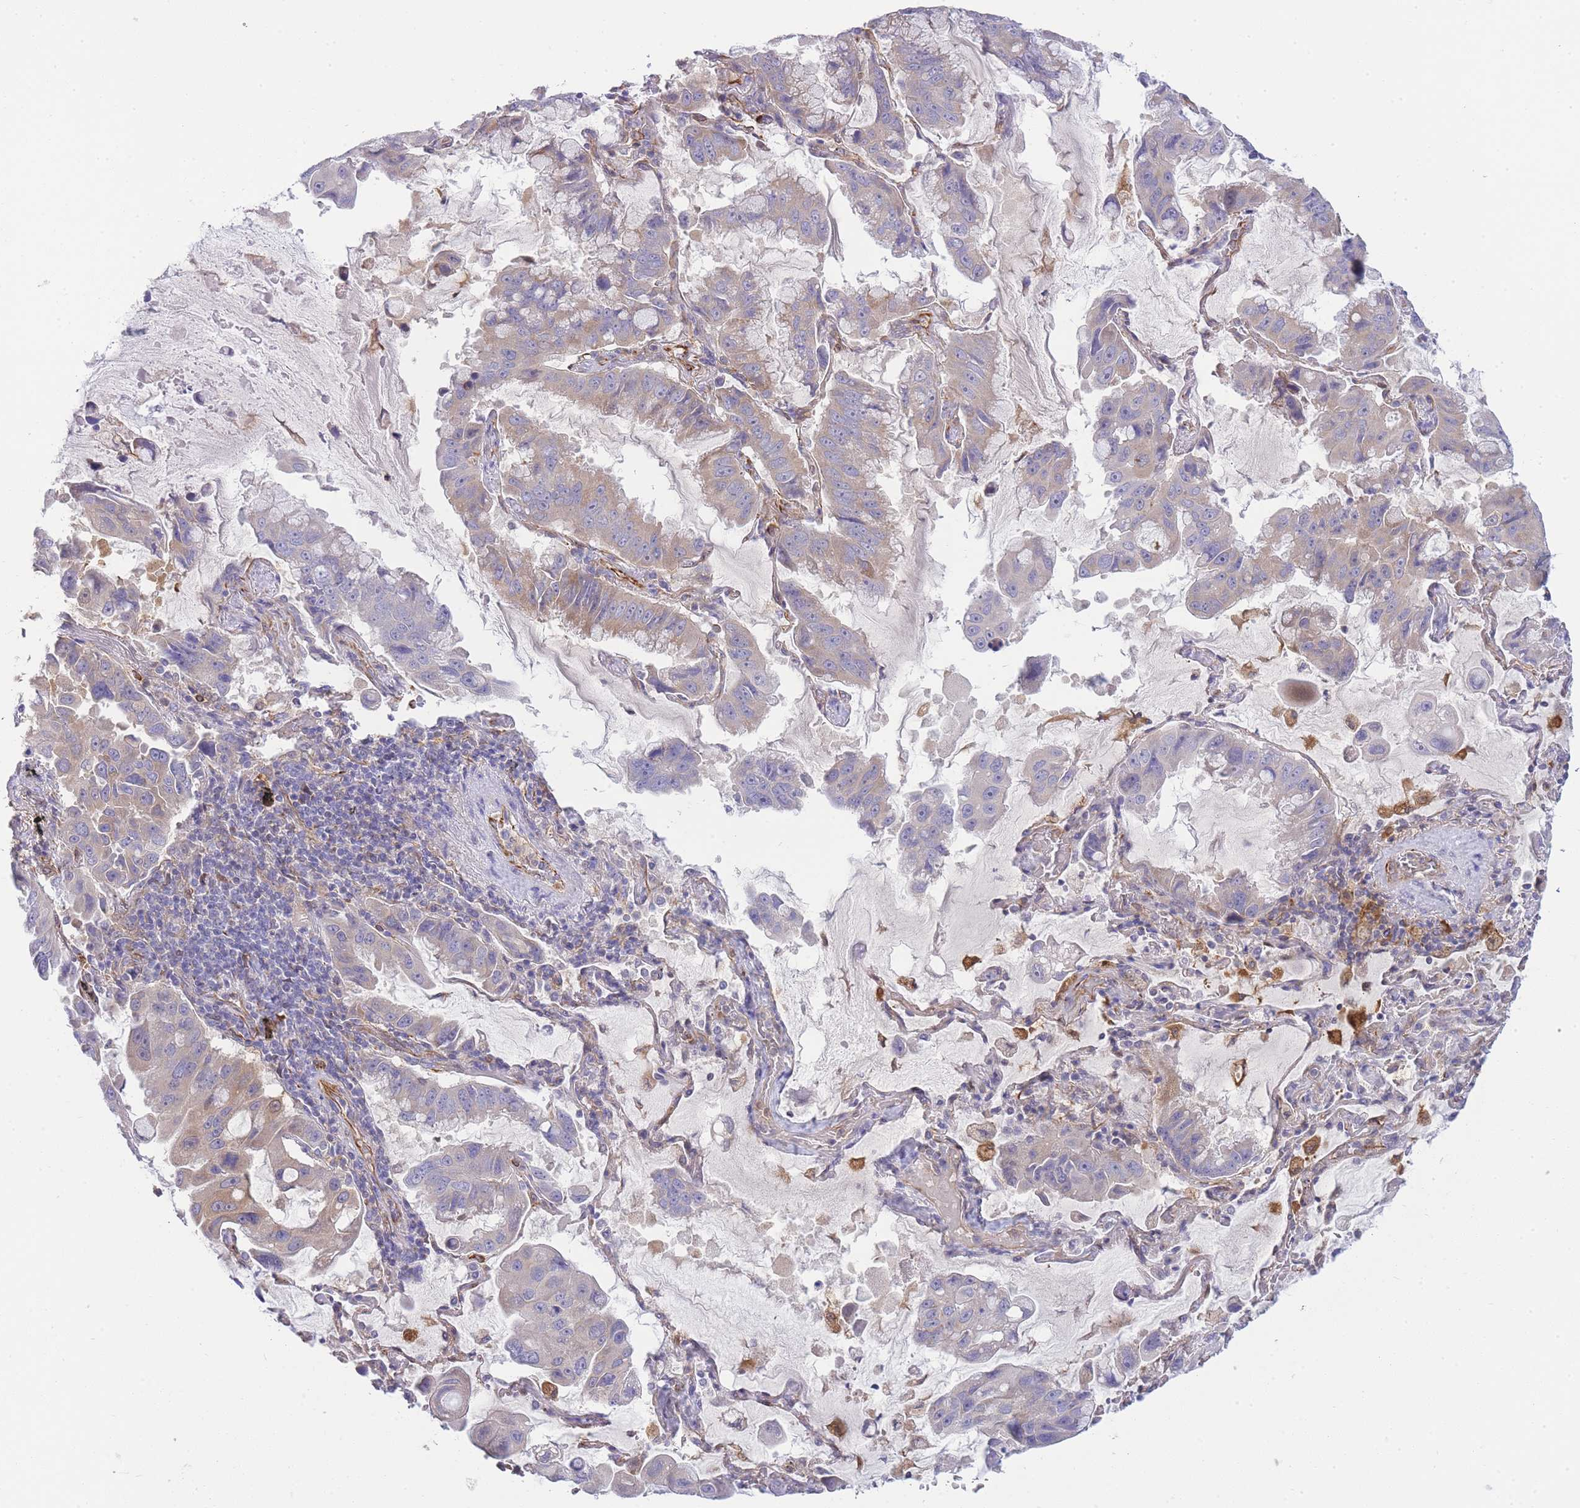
{"staining": {"intensity": "negative", "quantity": "none", "location": "none"}, "tissue": "lung cancer", "cell_type": "Tumor cells", "image_type": "cancer", "snomed": [{"axis": "morphology", "description": "Adenocarcinoma, NOS"}, {"axis": "topography", "description": "Lung"}], "caption": "Human lung cancer stained for a protein using immunohistochemistry (IHC) demonstrates no staining in tumor cells.", "gene": "ECPAS", "patient": {"sex": "male", "age": 64}}